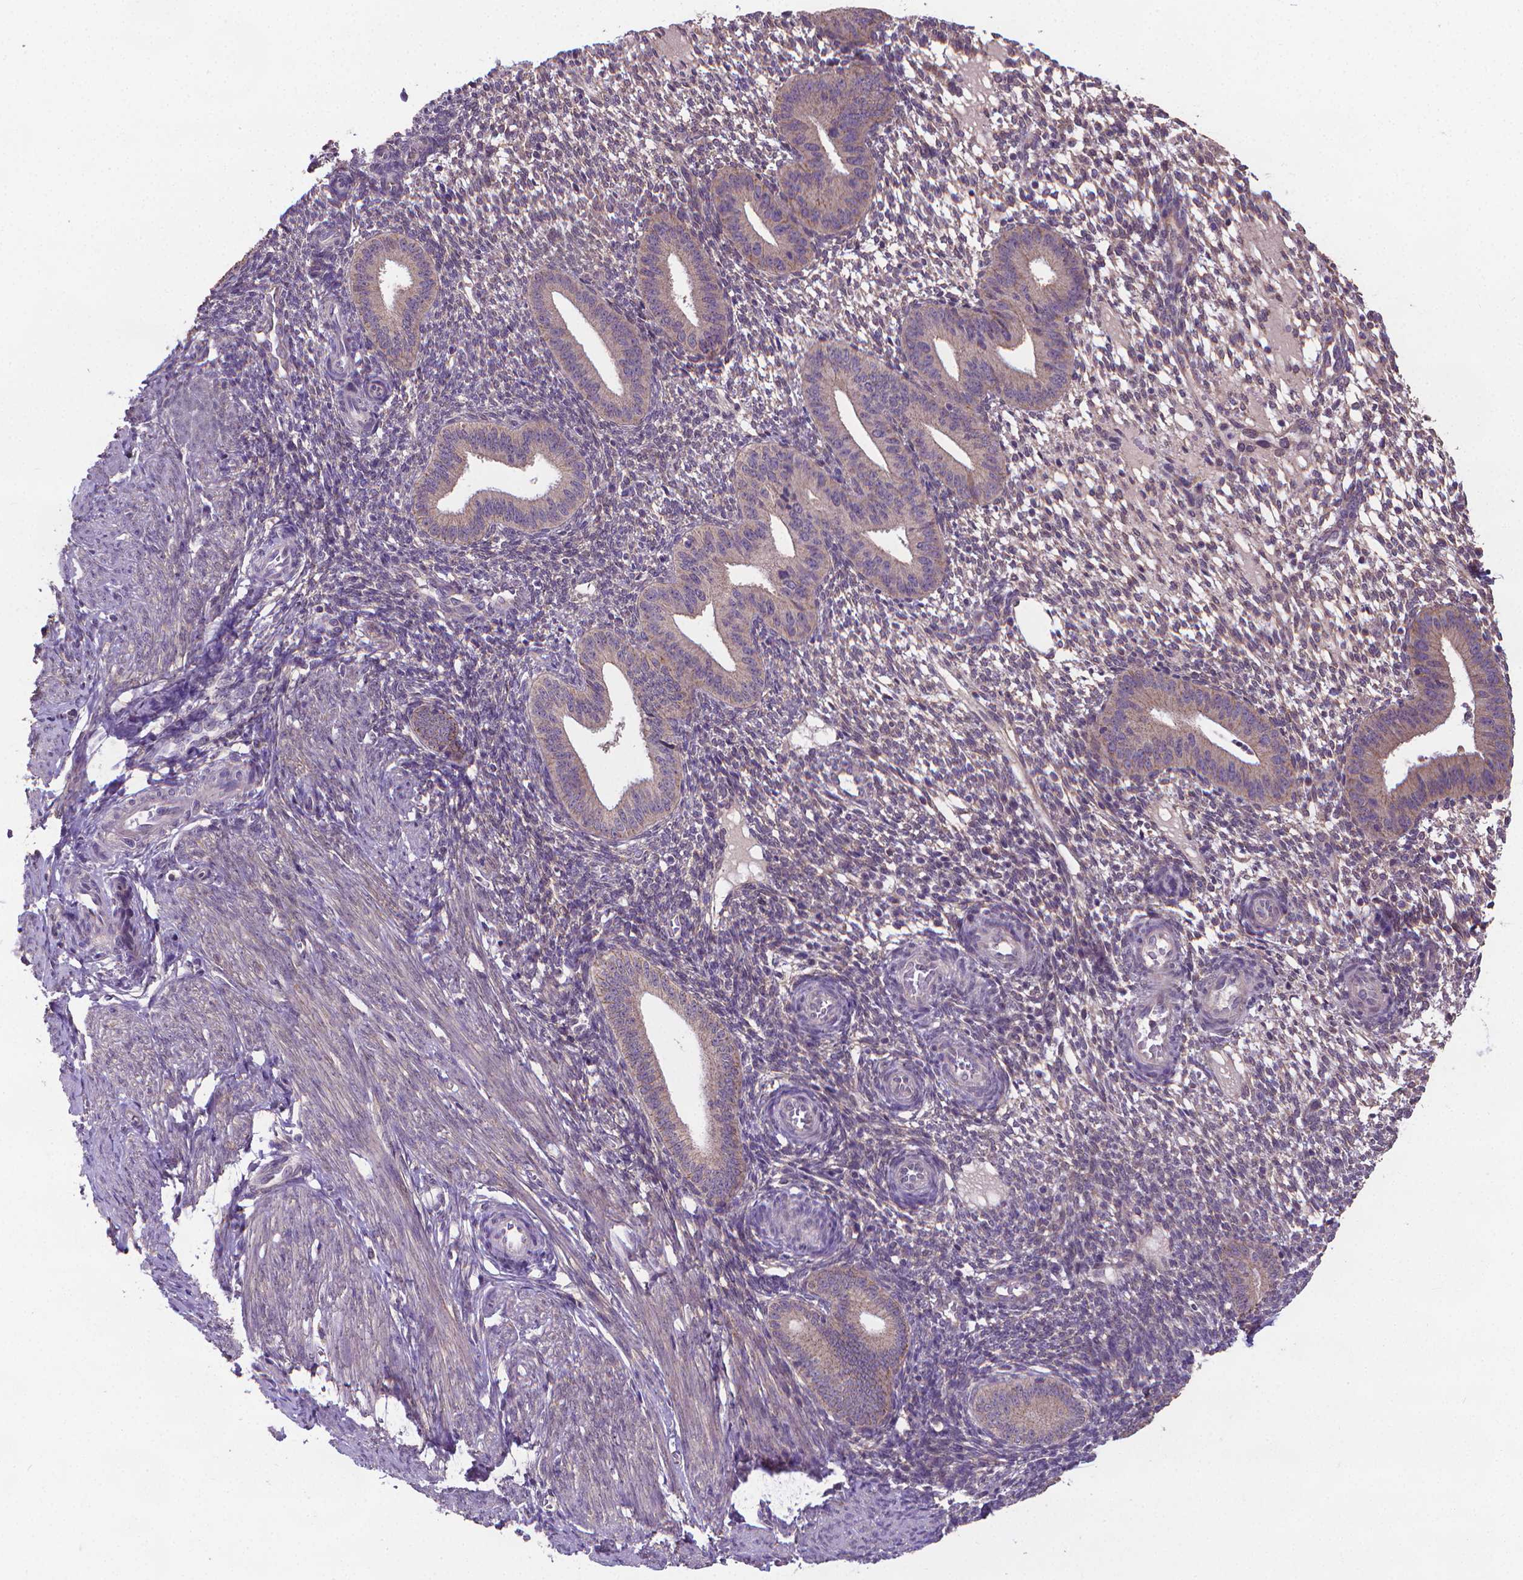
{"staining": {"intensity": "weak", "quantity": "<25%", "location": "cytoplasmic/membranous"}, "tissue": "endometrium", "cell_type": "Cells in endometrial stroma", "image_type": "normal", "snomed": [{"axis": "morphology", "description": "Normal tissue, NOS"}, {"axis": "topography", "description": "Endometrium"}], "caption": "Image shows no protein staining in cells in endometrial stroma of benign endometrium. (DAB (3,3'-diaminobenzidine) immunohistochemistry visualized using brightfield microscopy, high magnification).", "gene": "GPR63", "patient": {"sex": "female", "age": 40}}